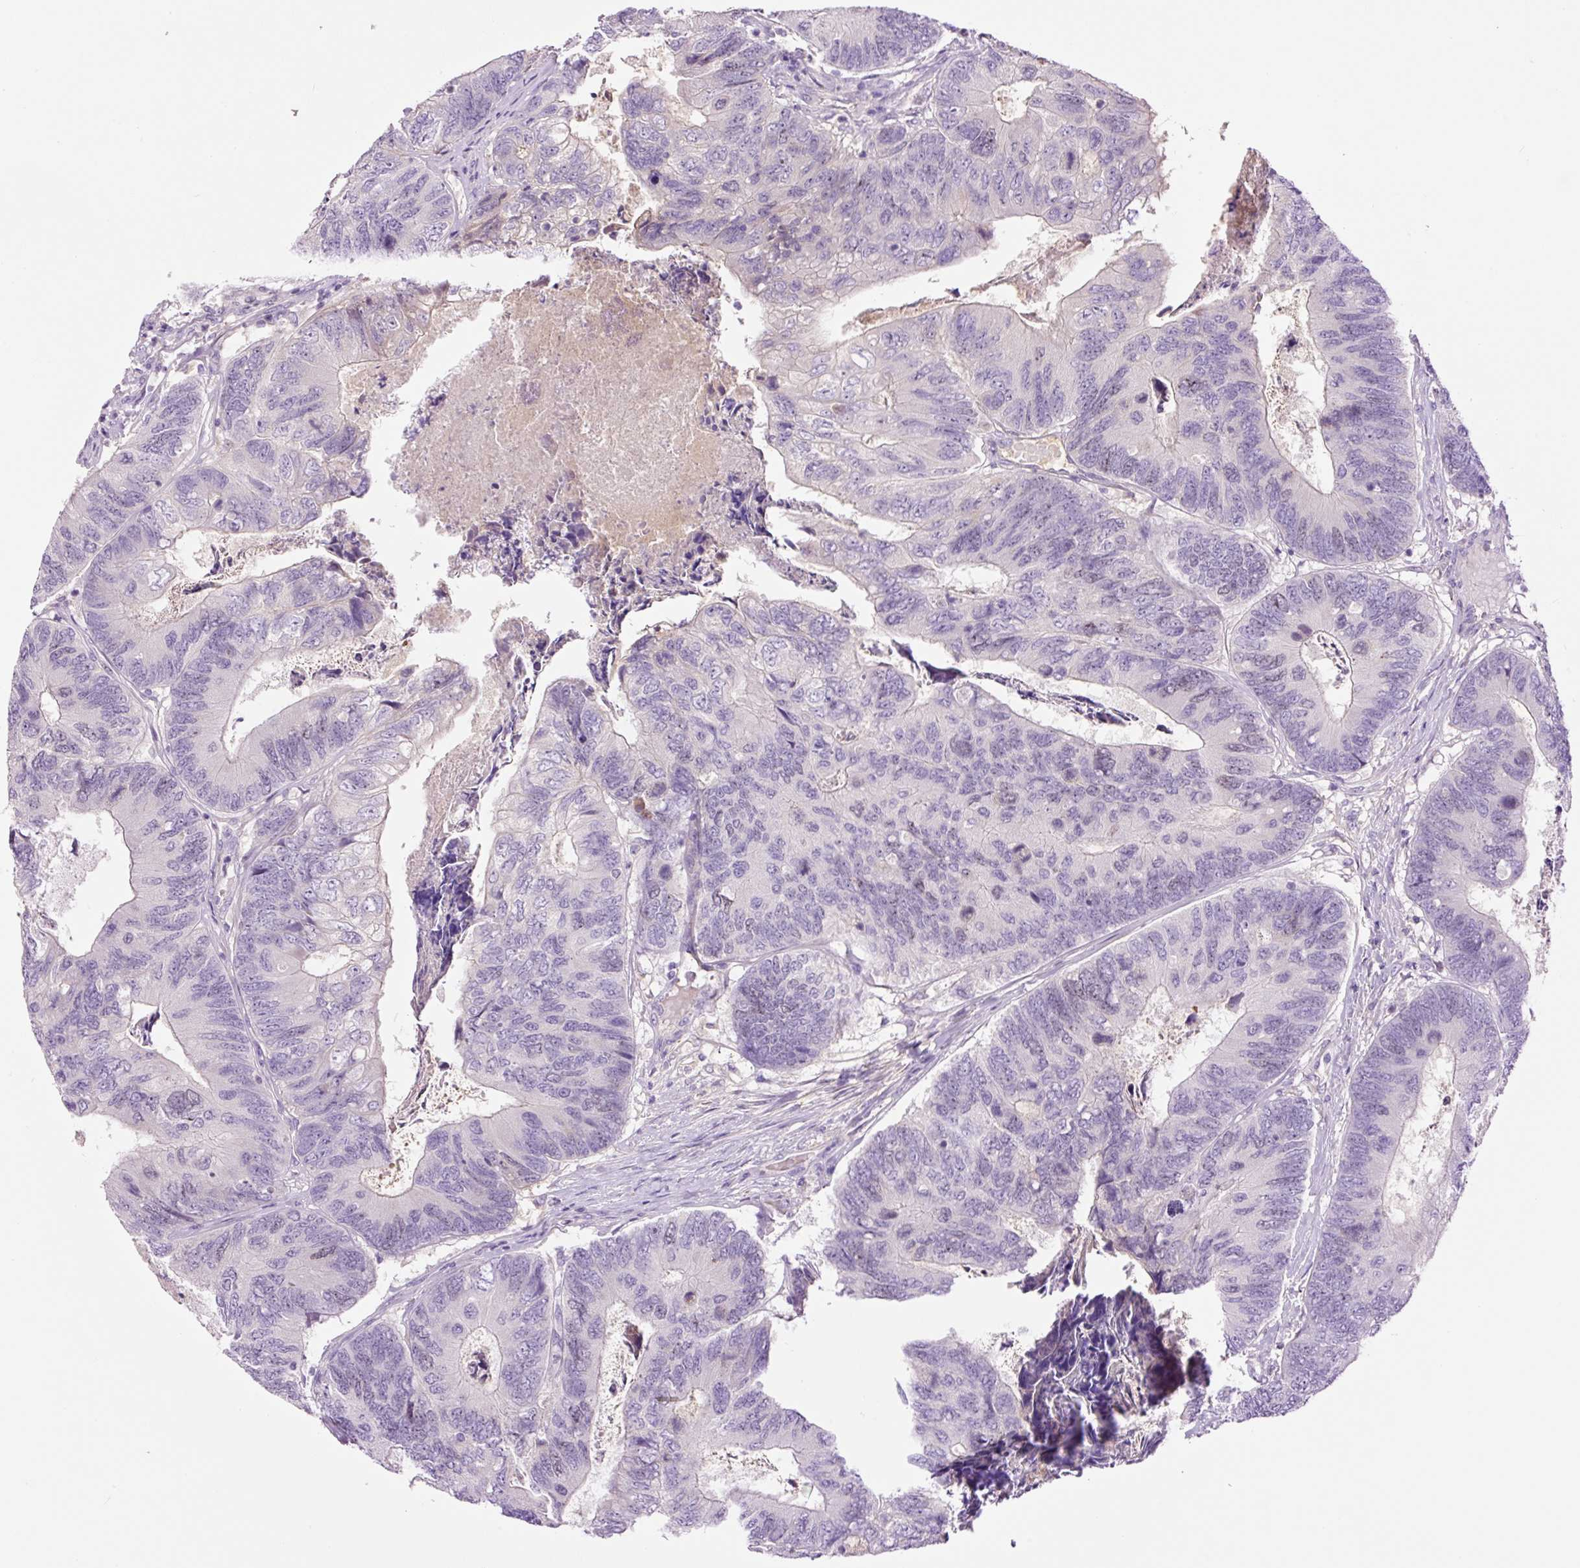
{"staining": {"intensity": "negative", "quantity": "none", "location": "none"}, "tissue": "colorectal cancer", "cell_type": "Tumor cells", "image_type": "cancer", "snomed": [{"axis": "morphology", "description": "Adenocarcinoma, NOS"}, {"axis": "topography", "description": "Colon"}], "caption": "Tumor cells show no significant protein staining in colorectal cancer. (Immunohistochemistry, brightfield microscopy, high magnification).", "gene": "DPPA4", "patient": {"sex": "female", "age": 67}}